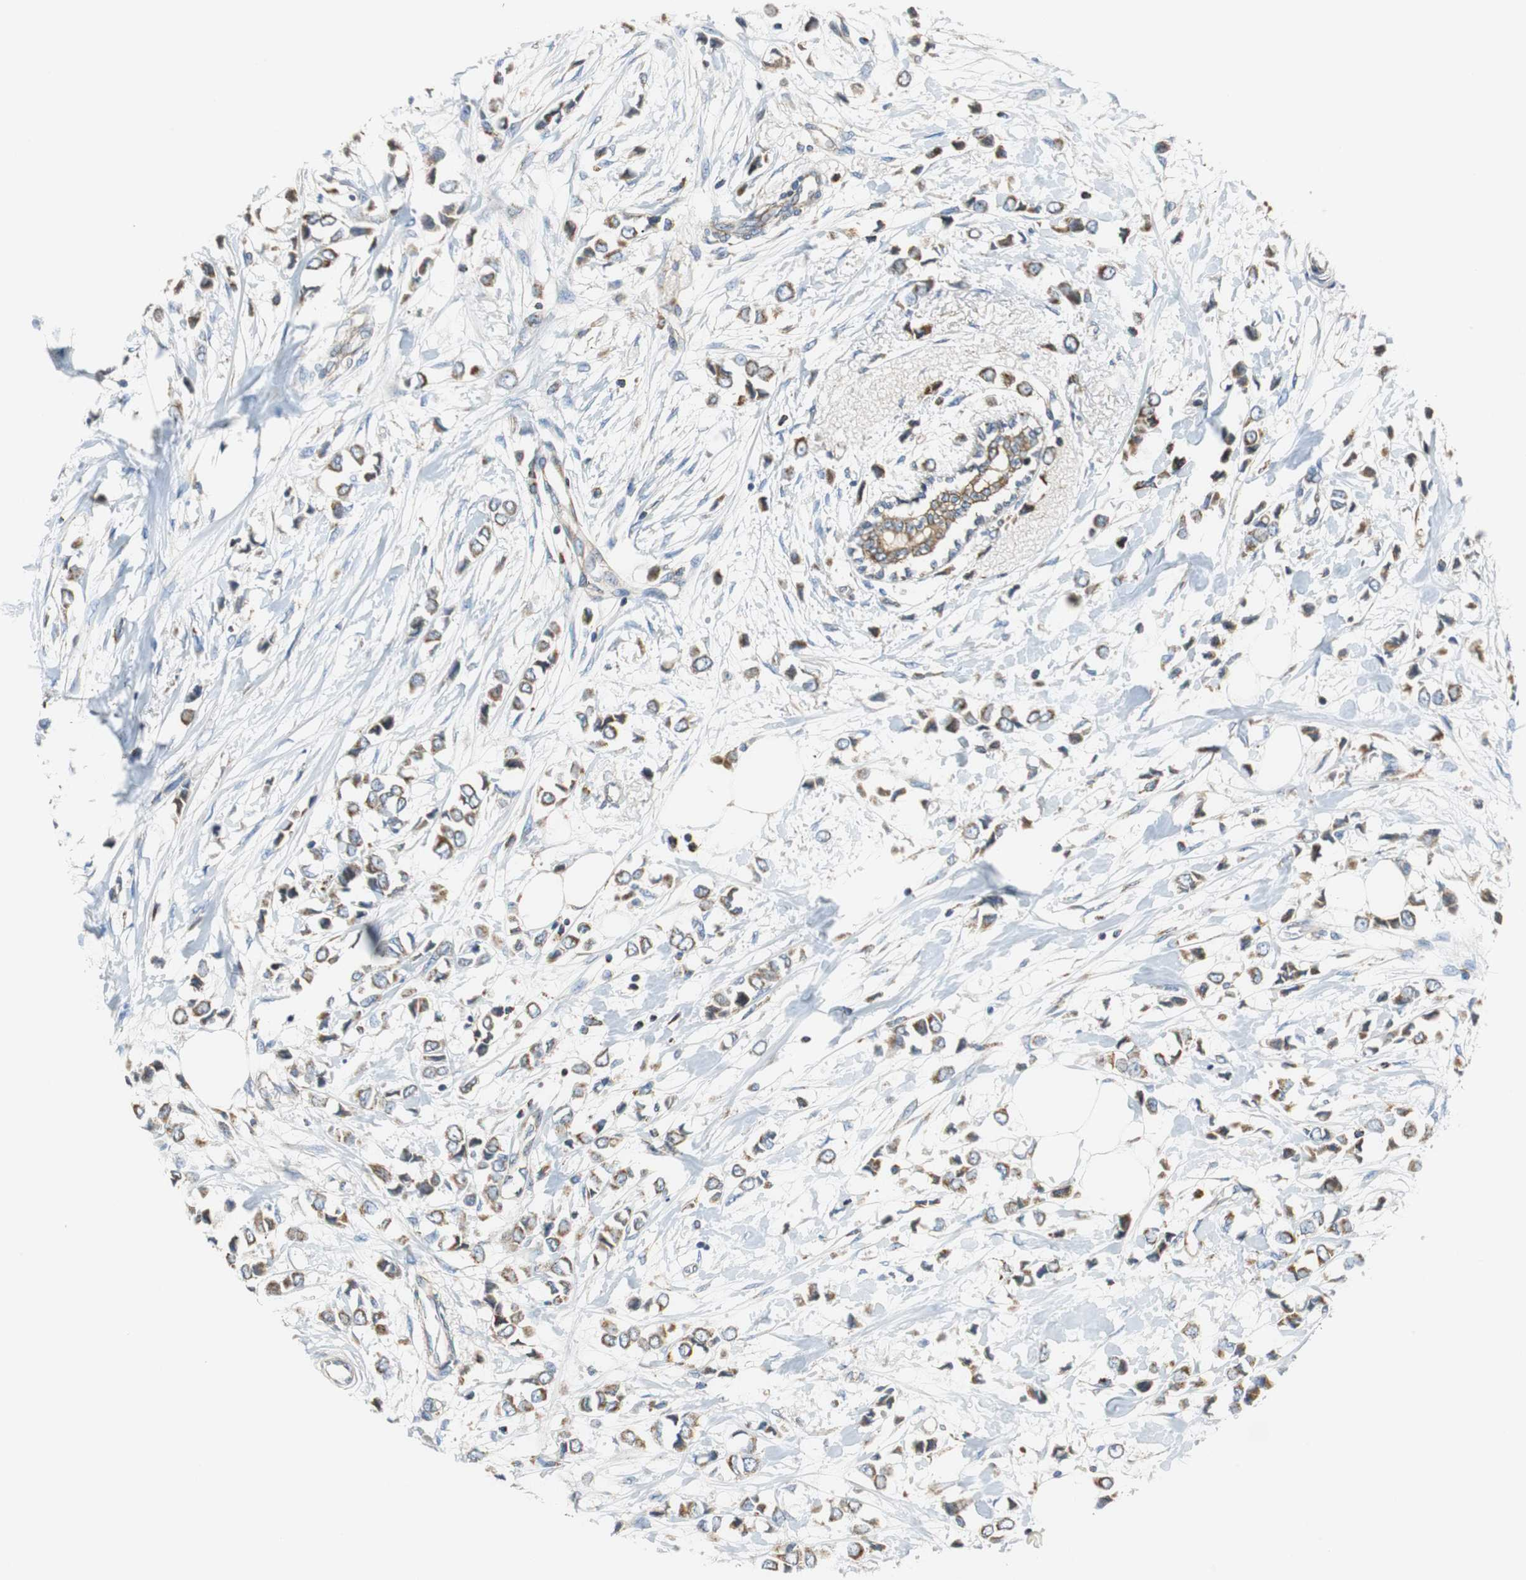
{"staining": {"intensity": "strong", "quantity": ">75%", "location": "cytoplasmic/membranous"}, "tissue": "breast cancer", "cell_type": "Tumor cells", "image_type": "cancer", "snomed": [{"axis": "morphology", "description": "Lobular carcinoma"}, {"axis": "topography", "description": "Breast"}], "caption": "Lobular carcinoma (breast) stained for a protein (brown) displays strong cytoplasmic/membranous positive staining in about >75% of tumor cells.", "gene": "GSTK1", "patient": {"sex": "female", "age": 51}}